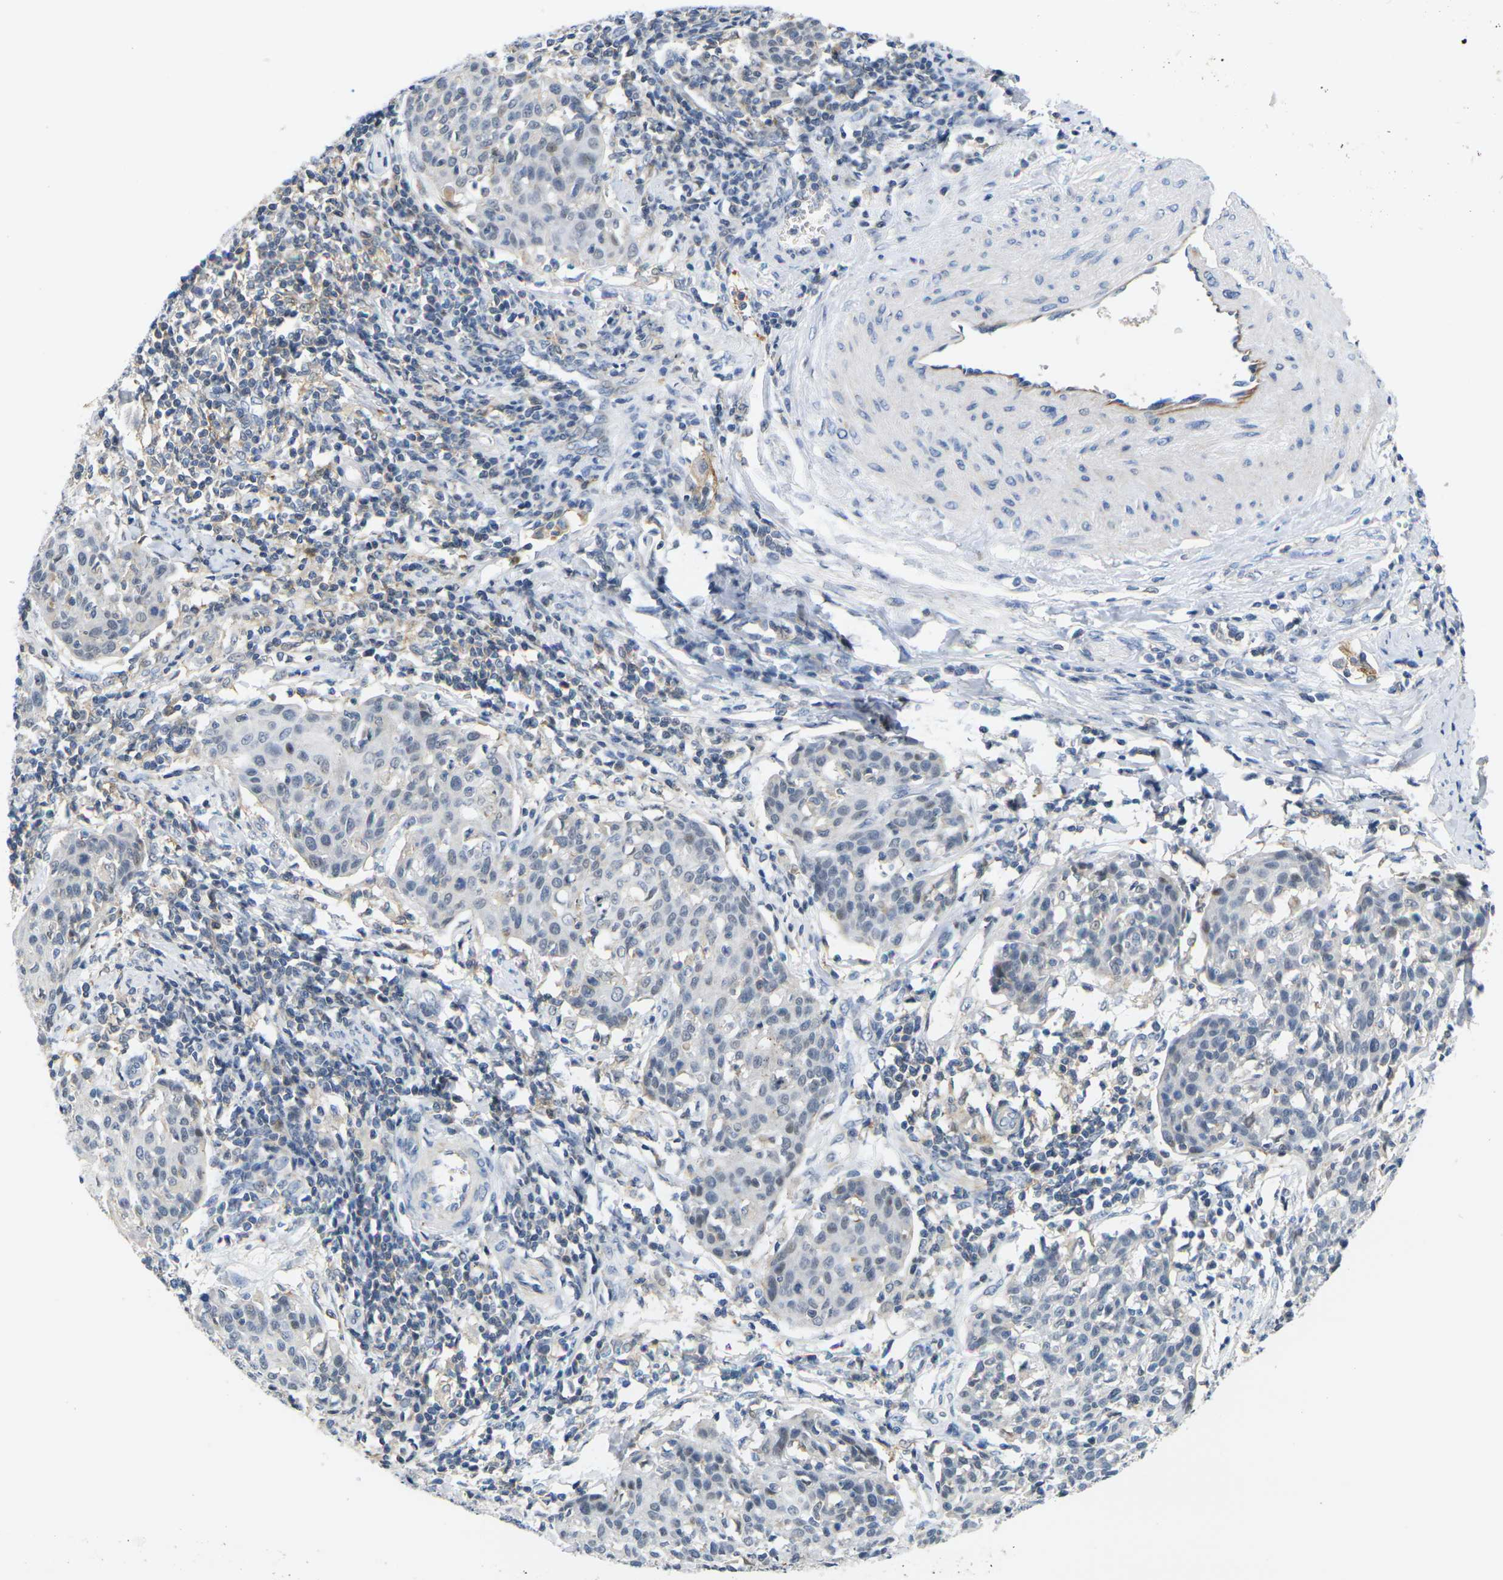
{"staining": {"intensity": "negative", "quantity": "none", "location": "none"}, "tissue": "cervical cancer", "cell_type": "Tumor cells", "image_type": "cancer", "snomed": [{"axis": "morphology", "description": "Squamous cell carcinoma, NOS"}, {"axis": "topography", "description": "Cervix"}], "caption": "An image of human cervical cancer is negative for staining in tumor cells.", "gene": "OTOF", "patient": {"sex": "female", "age": 38}}